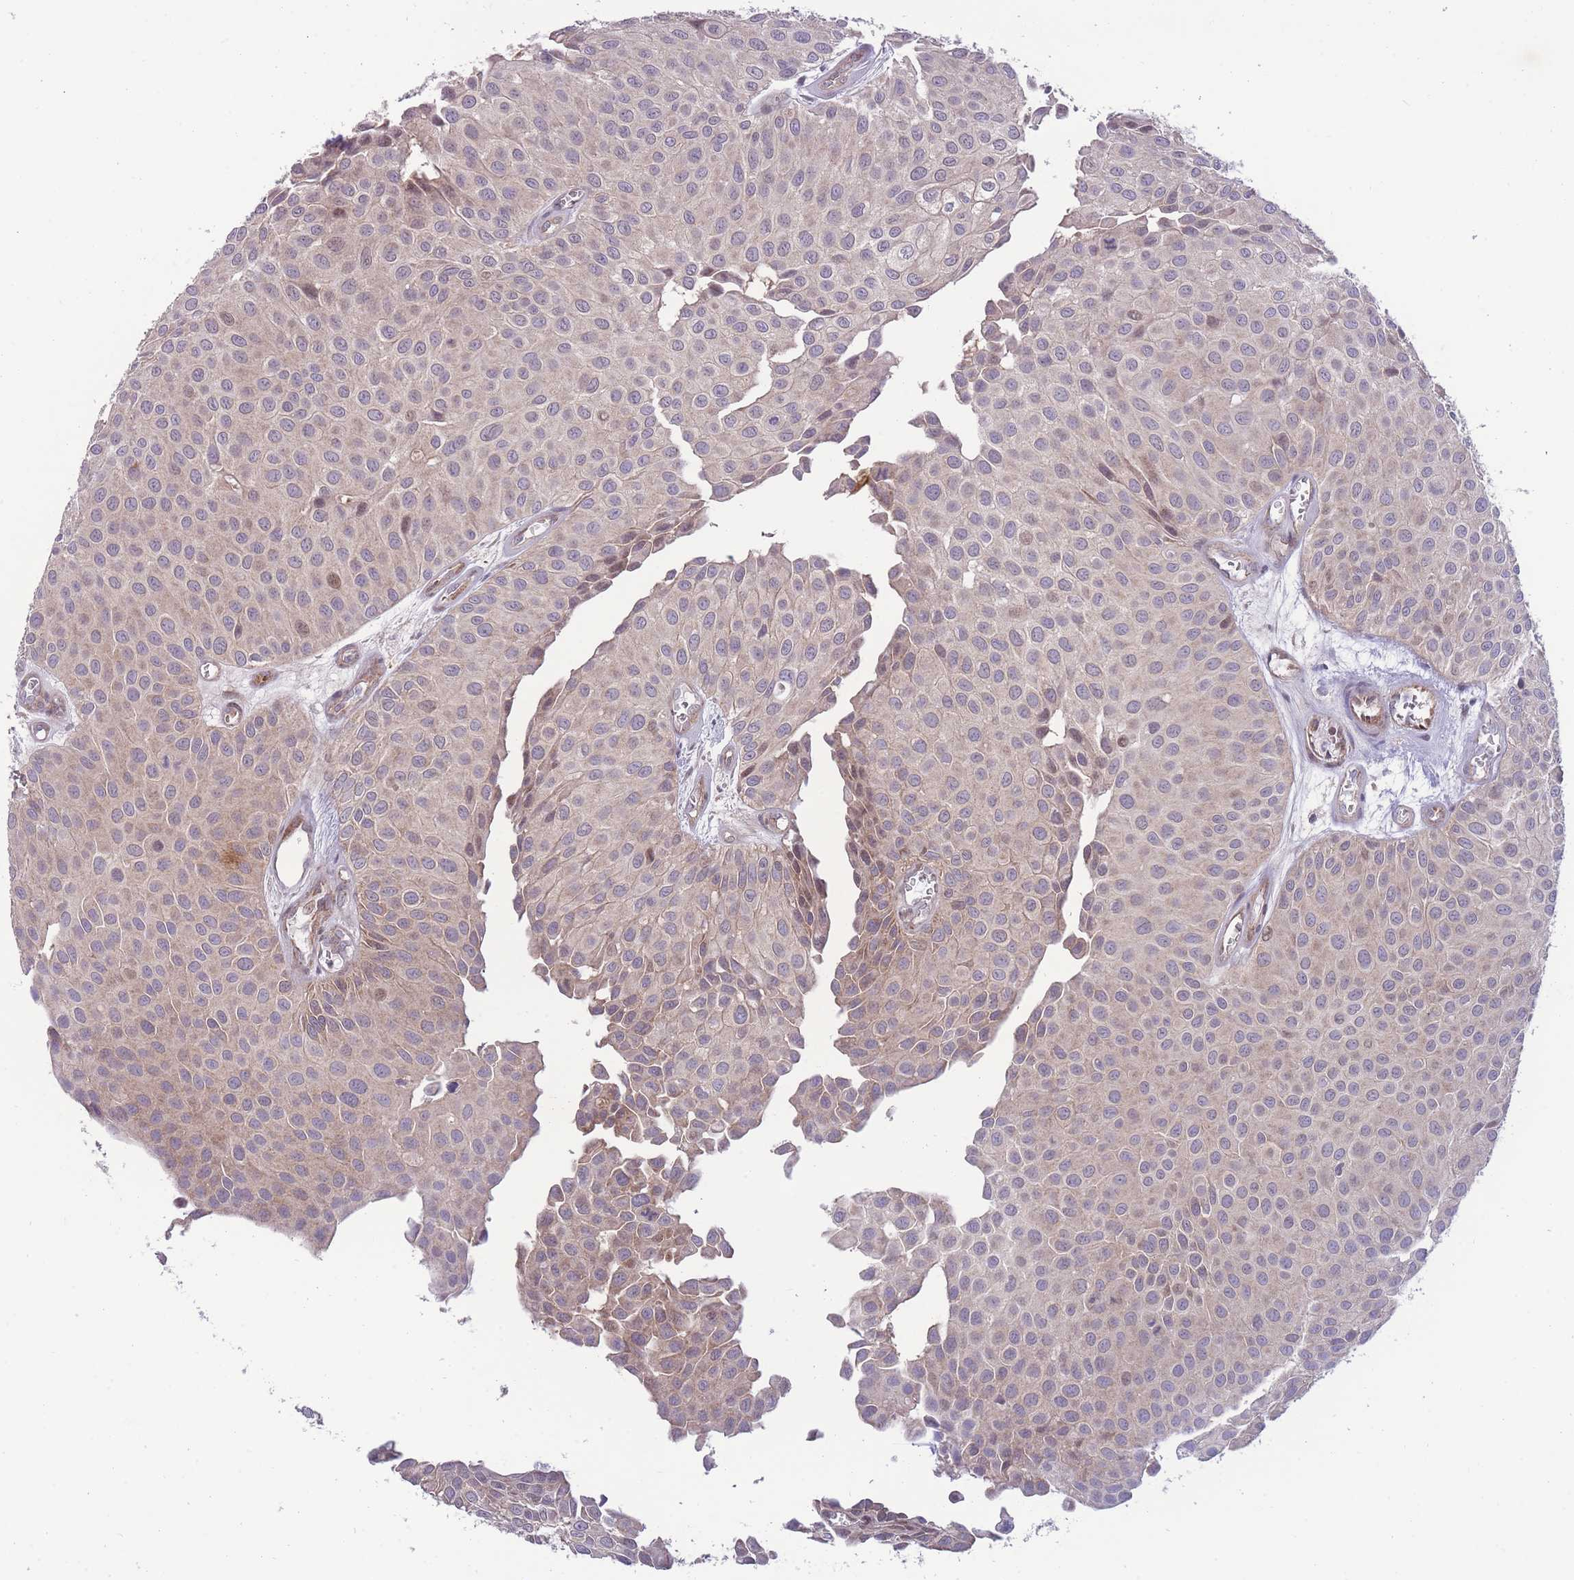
{"staining": {"intensity": "moderate", "quantity": "25%-75%", "location": "cytoplasmic/membranous,nuclear"}, "tissue": "urothelial cancer", "cell_type": "Tumor cells", "image_type": "cancer", "snomed": [{"axis": "morphology", "description": "Urothelial carcinoma, Low grade"}, {"axis": "topography", "description": "Urinary bladder"}], "caption": "This photomicrograph displays immunohistochemistry (IHC) staining of urothelial cancer, with medium moderate cytoplasmic/membranous and nuclear positivity in approximately 25%-75% of tumor cells.", "gene": "RIC8A", "patient": {"sex": "male", "age": 88}}